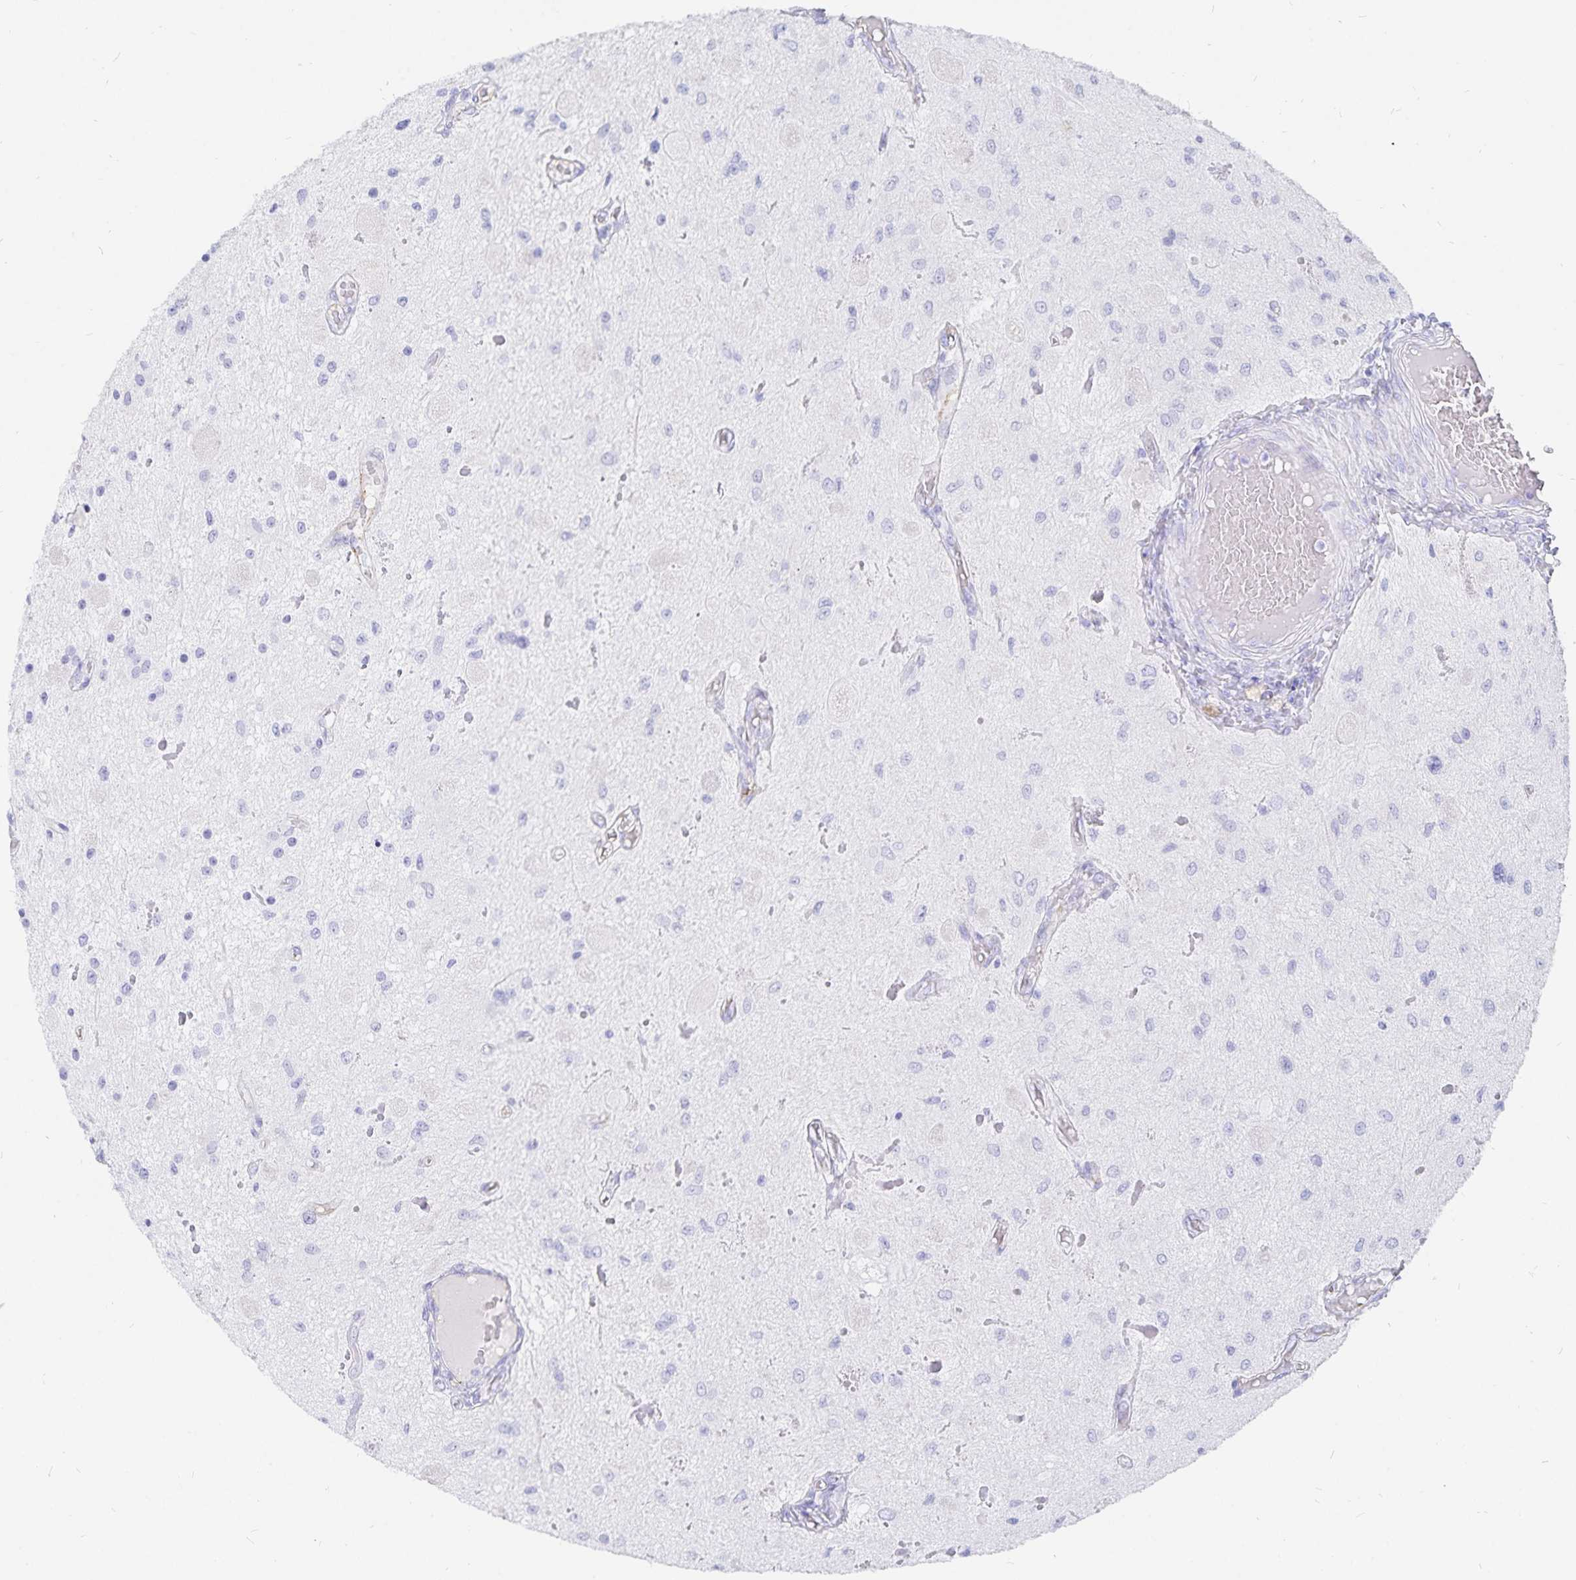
{"staining": {"intensity": "negative", "quantity": "none", "location": "none"}, "tissue": "glioma", "cell_type": "Tumor cells", "image_type": "cancer", "snomed": [{"axis": "morphology", "description": "Glioma, malignant, Low grade"}, {"axis": "topography", "description": "Cerebellum"}], "caption": "Glioma stained for a protein using immunohistochemistry exhibits no positivity tumor cells.", "gene": "INSL5", "patient": {"sex": "female", "age": 14}}